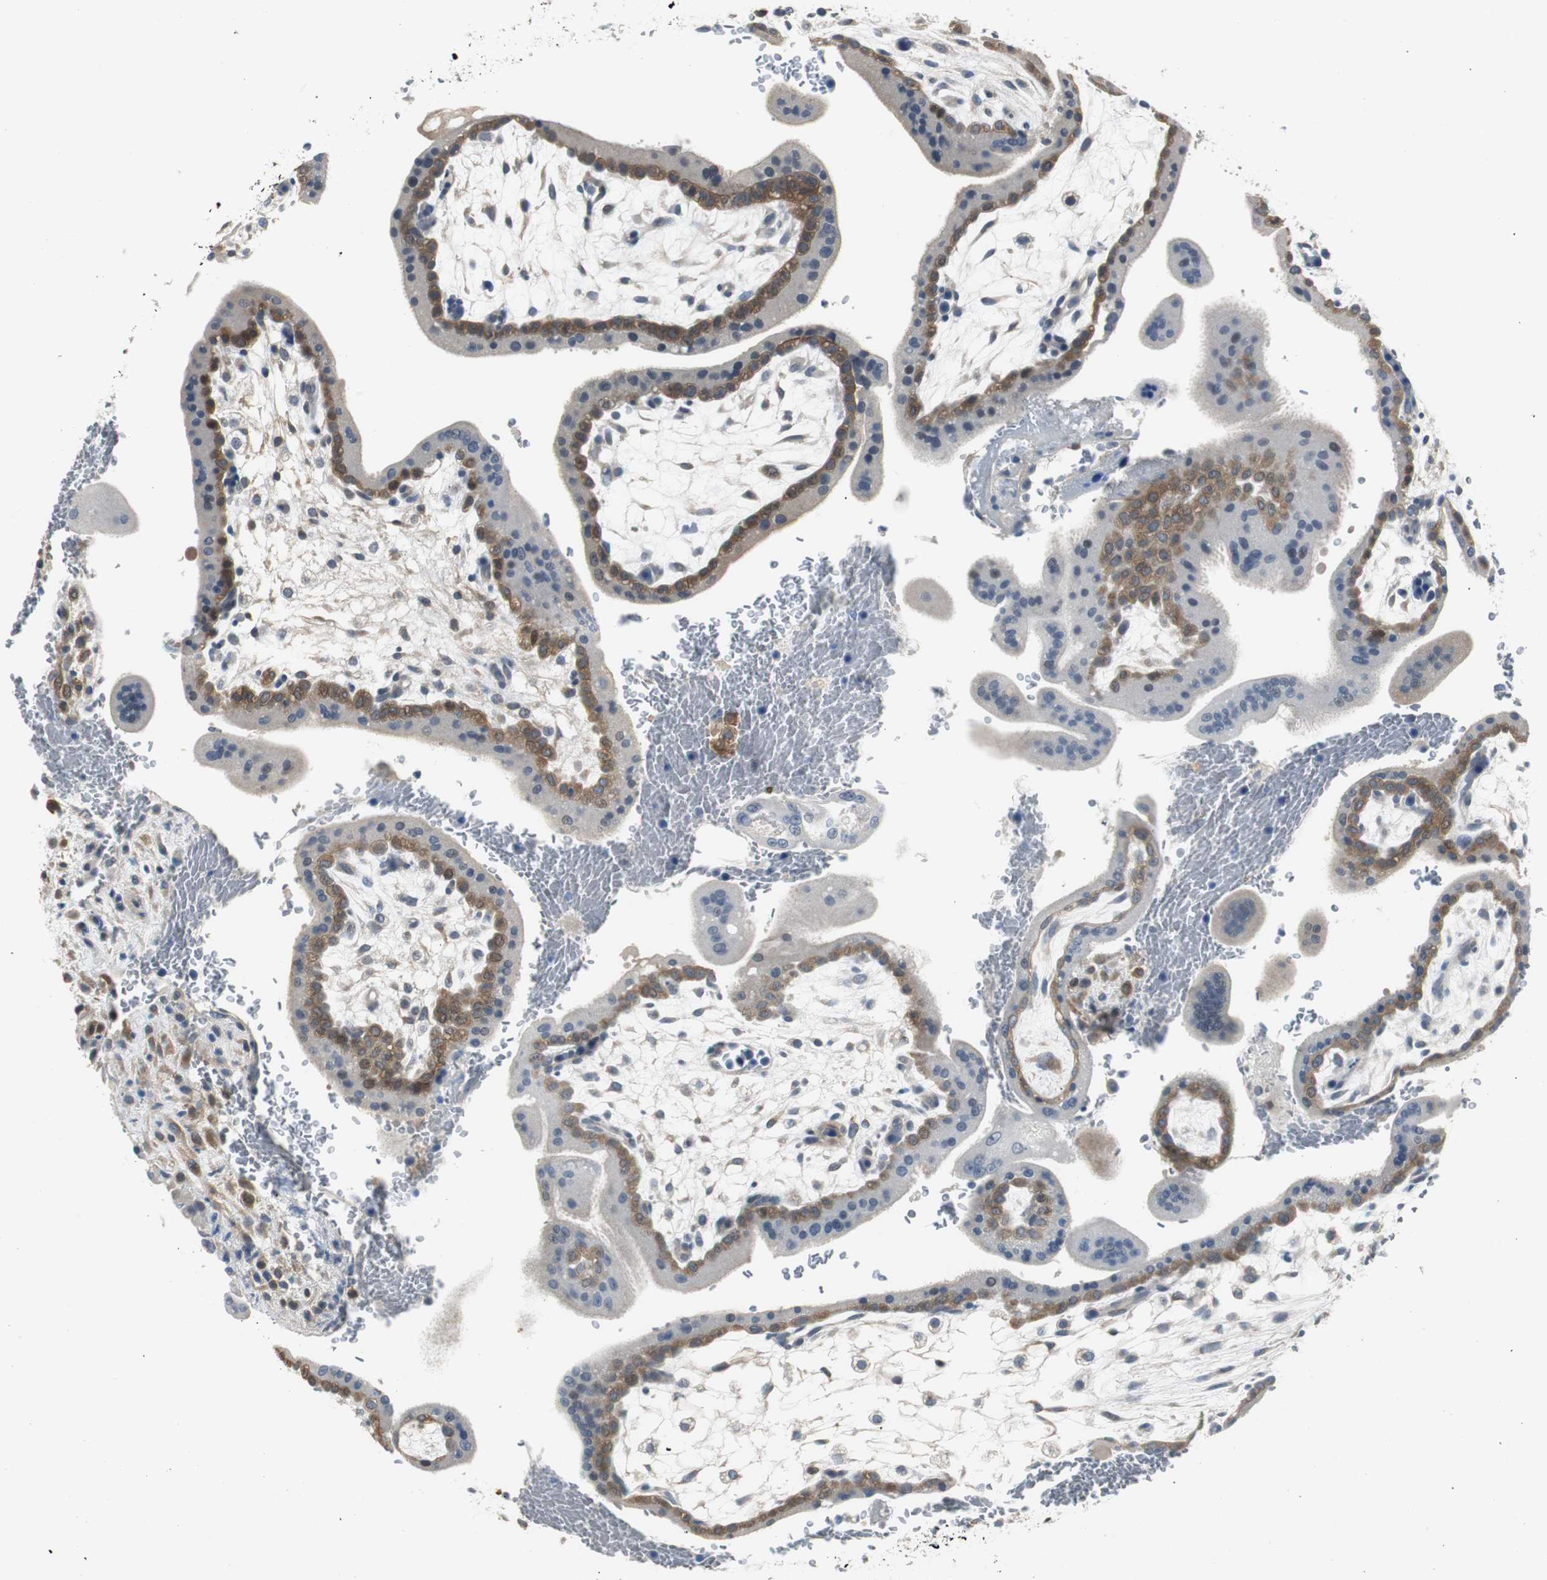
{"staining": {"intensity": "weak", "quantity": ">75%", "location": "cytoplasmic/membranous"}, "tissue": "placenta", "cell_type": "Decidual cells", "image_type": "normal", "snomed": [{"axis": "morphology", "description": "Normal tissue, NOS"}, {"axis": "topography", "description": "Placenta"}], "caption": "Decidual cells exhibit low levels of weak cytoplasmic/membranous positivity in about >75% of cells in benign human placenta.", "gene": "FHL2", "patient": {"sex": "female", "age": 35}}